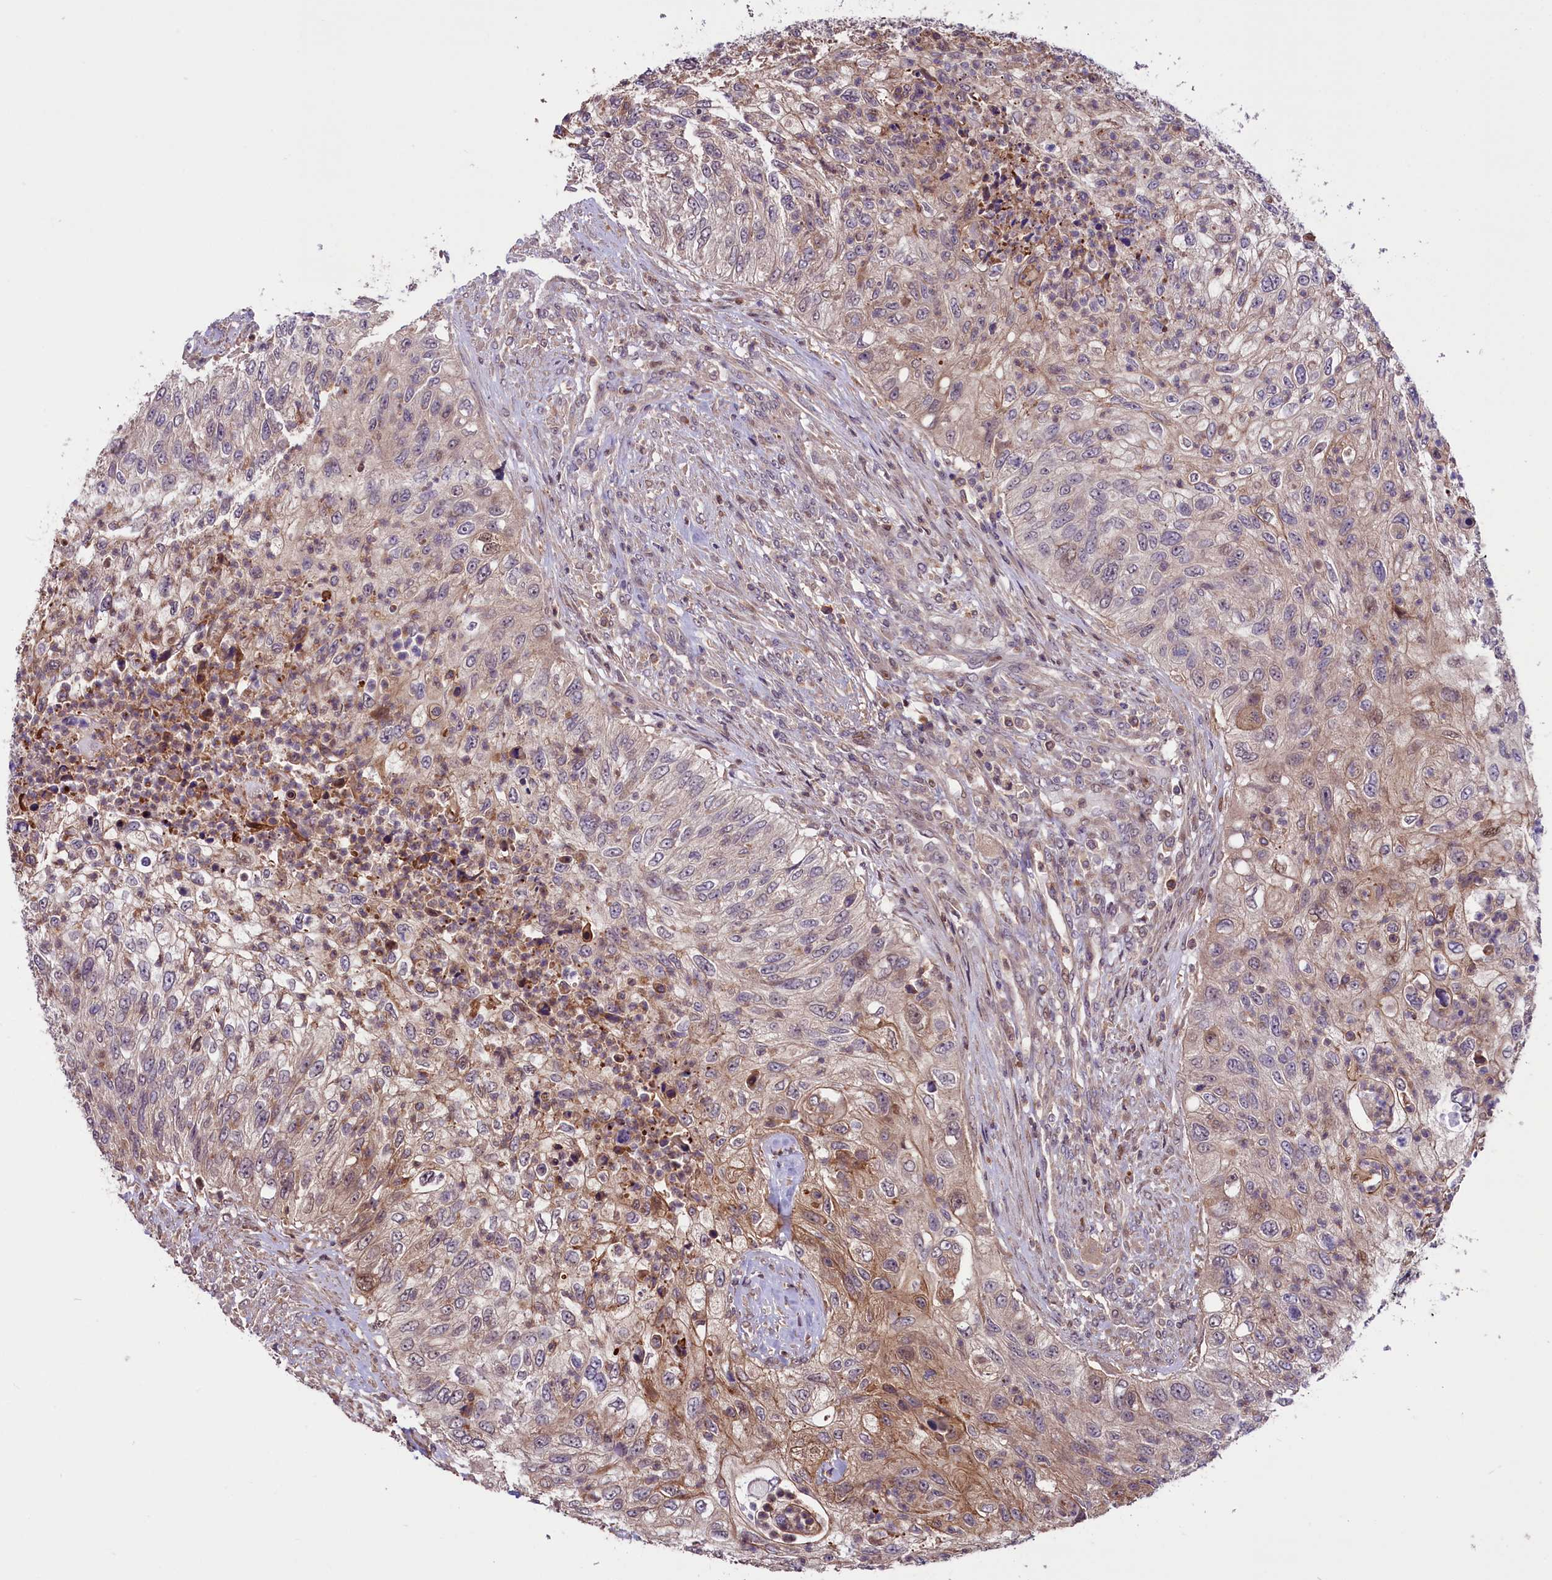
{"staining": {"intensity": "moderate", "quantity": "<25%", "location": "cytoplasmic/membranous"}, "tissue": "urothelial cancer", "cell_type": "Tumor cells", "image_type": "cancer", "snomed": [{"axis": "morphology", "description": "Urothelial carcinoma, High grade"}, {"axis": "topography", "description": "Urinary bladder"}], "caption": "Protein analysis of urothelial cancer tissue demonstrates moderate cytoplasmic/membranous positivity in approximately <25% of tumor cells.", "gene": "RIC8A", "patient": {"sex": "female", "age": 60}}